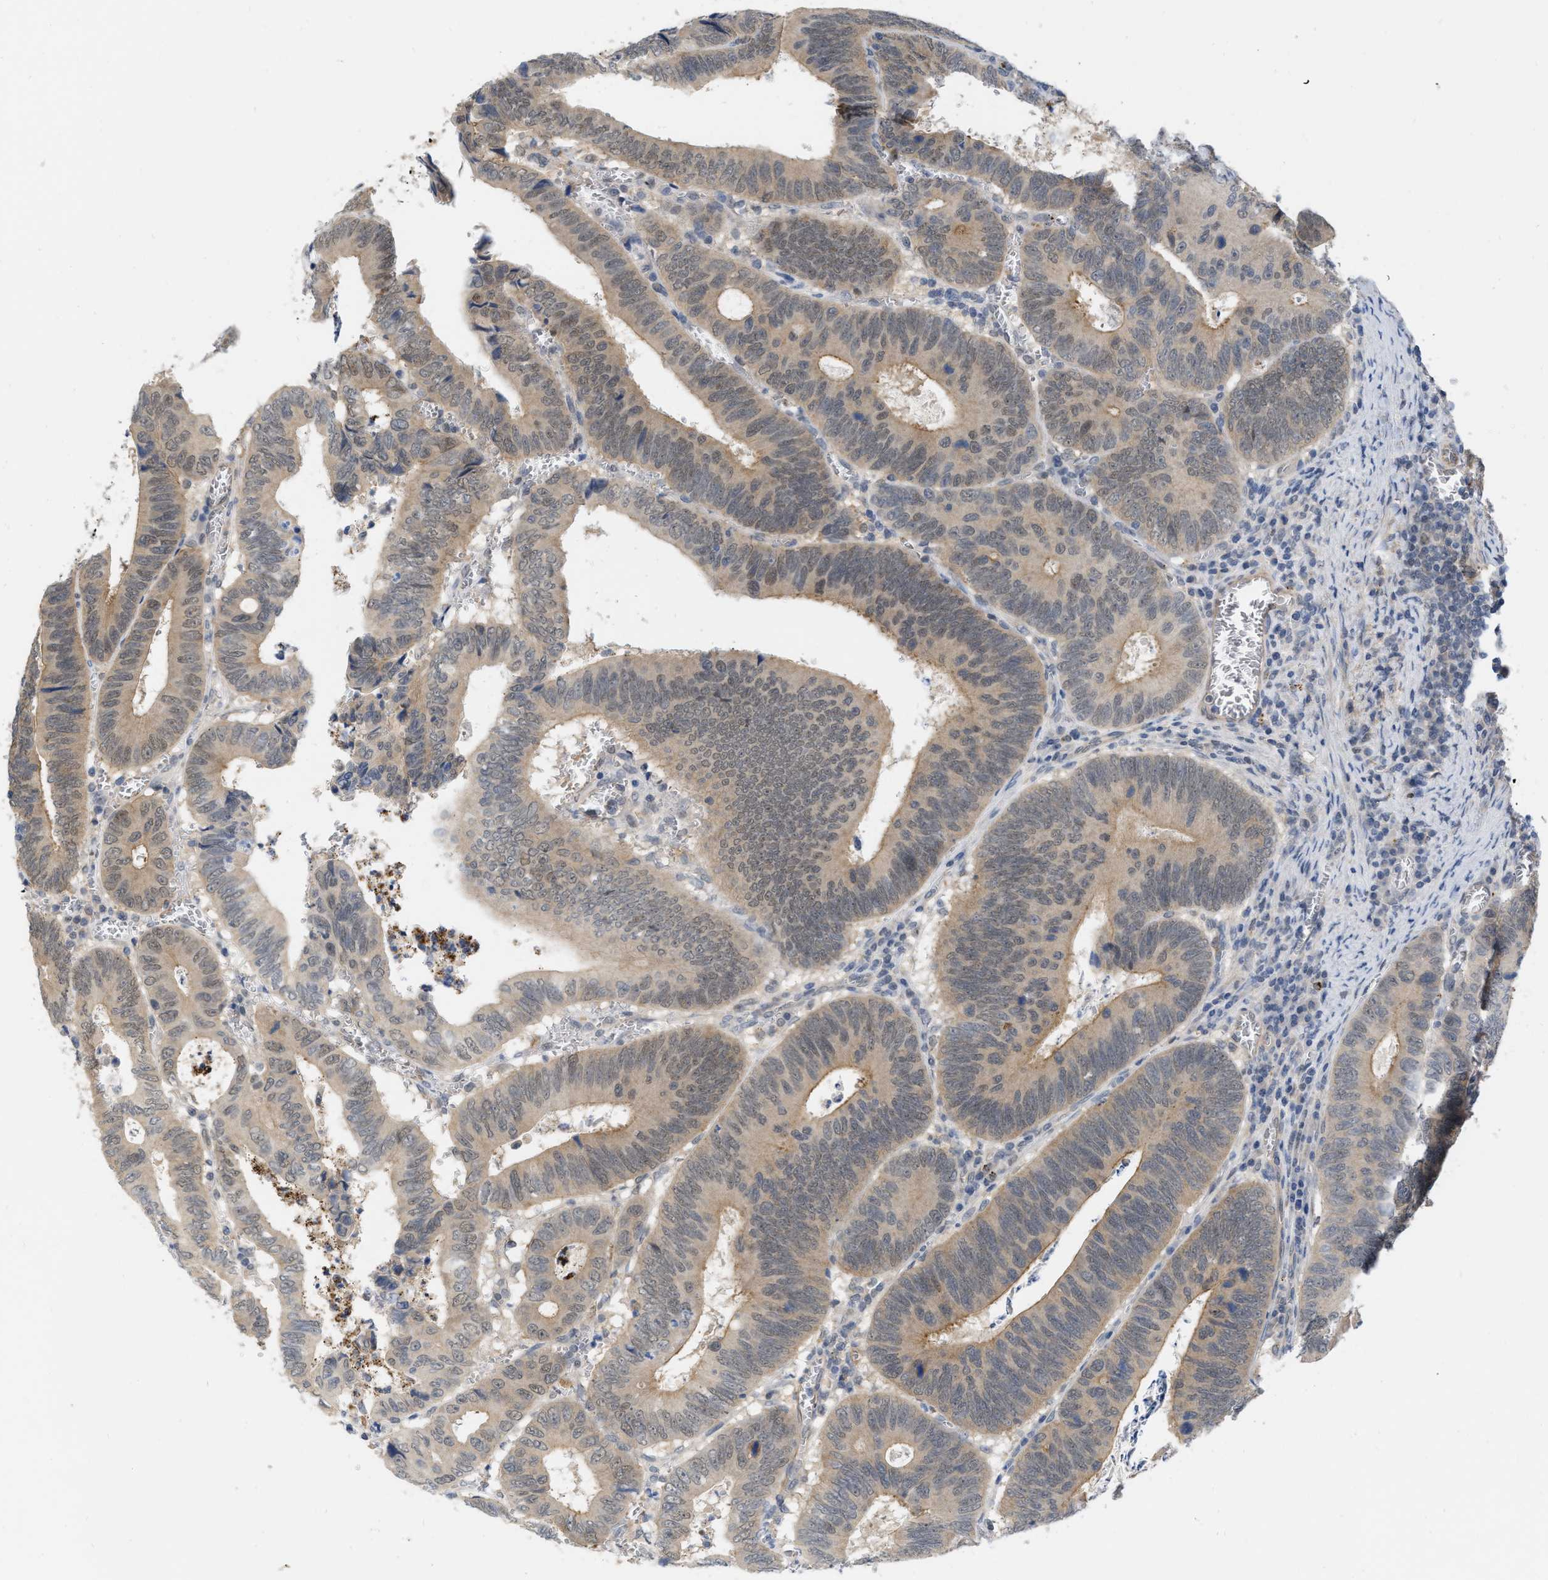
{"staining": {"intensity": "weak", "quantity": ">75%", "location": "cytoplasmic/membranous"}, "tissue": "colorectal cancer", "cell_type": "Tumor cells", "image_type": "cancer", "snomed": [{"axis": "morphology", "description": "Inflammation, NOS"}, {"axis": "morphology", "description": "Adenocarcinoma, NOS"}, {"axis": "topography", "description": "Colon"}], "caption": "Immunohistochemical staining of colorectal cancer (adenocarcinoma) shows low levels of weak cytoplasmic/membranous expression in approximately >75% of tumor cells. (Brightfield microscopy of DAB IHC at high magnification).", "gene": "NAPEPLD", "patient": {"sex": "male", "age": 72}}